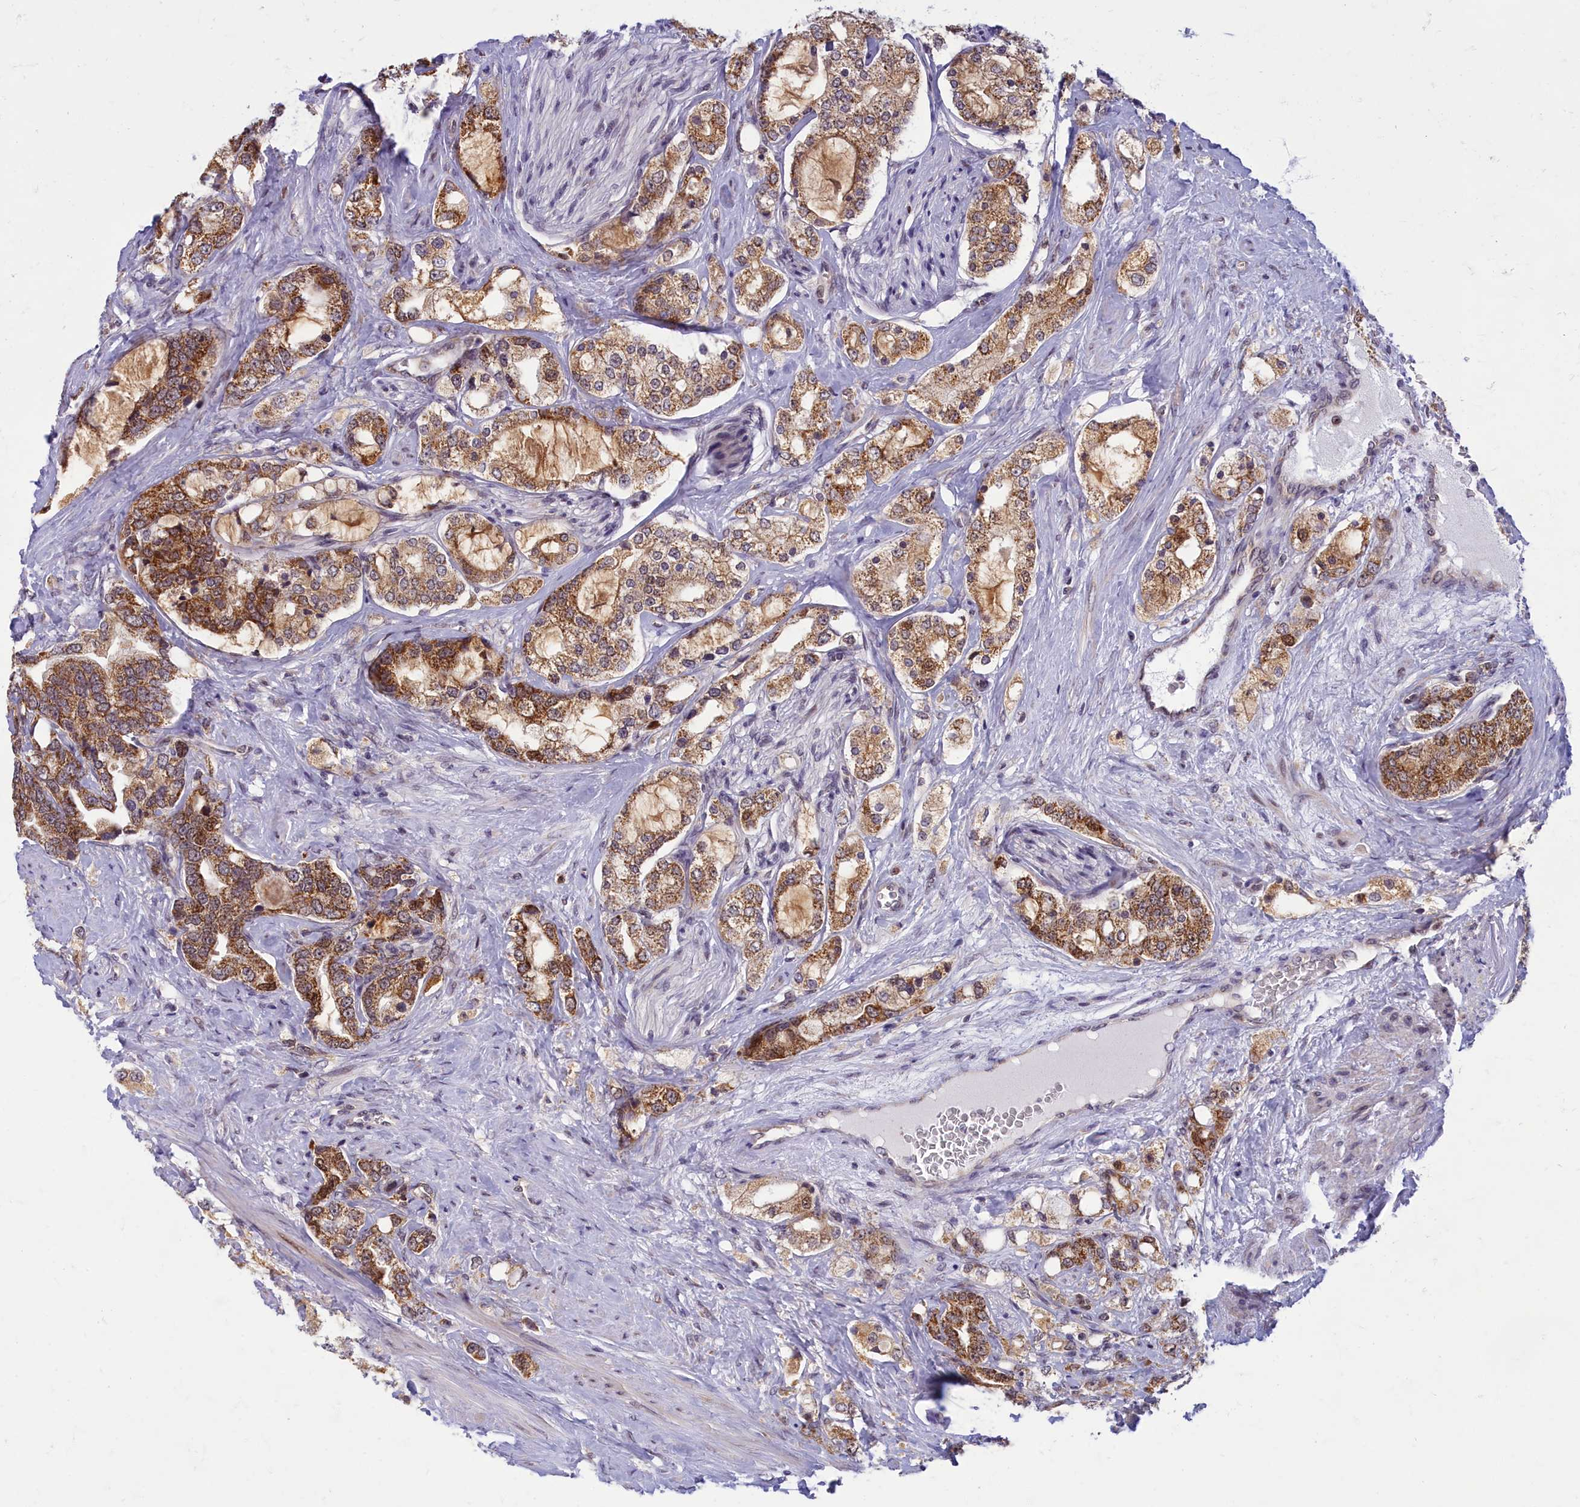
{"staining": {"intensity": "moderate", "quantity": ">75%", "location": "cytoplasmic/membranous"}, "tissue": "prostate cancer", "cell_type": "Tumor cells", "image_type": "cancer", "snomed": [{"axis": "morphology", "description": "Adenocarcinoma, High grade"}, {"axis": "topography", "description": "Prostate"}], "caption": "The histopathology image exhibits staining of prostate cancer, revealing moderate cytoplasmic/membranous protein positivity (brown color) within tumor cells.", "gene": "EARS2", "patient": {"sex": "male", "age": 64}}